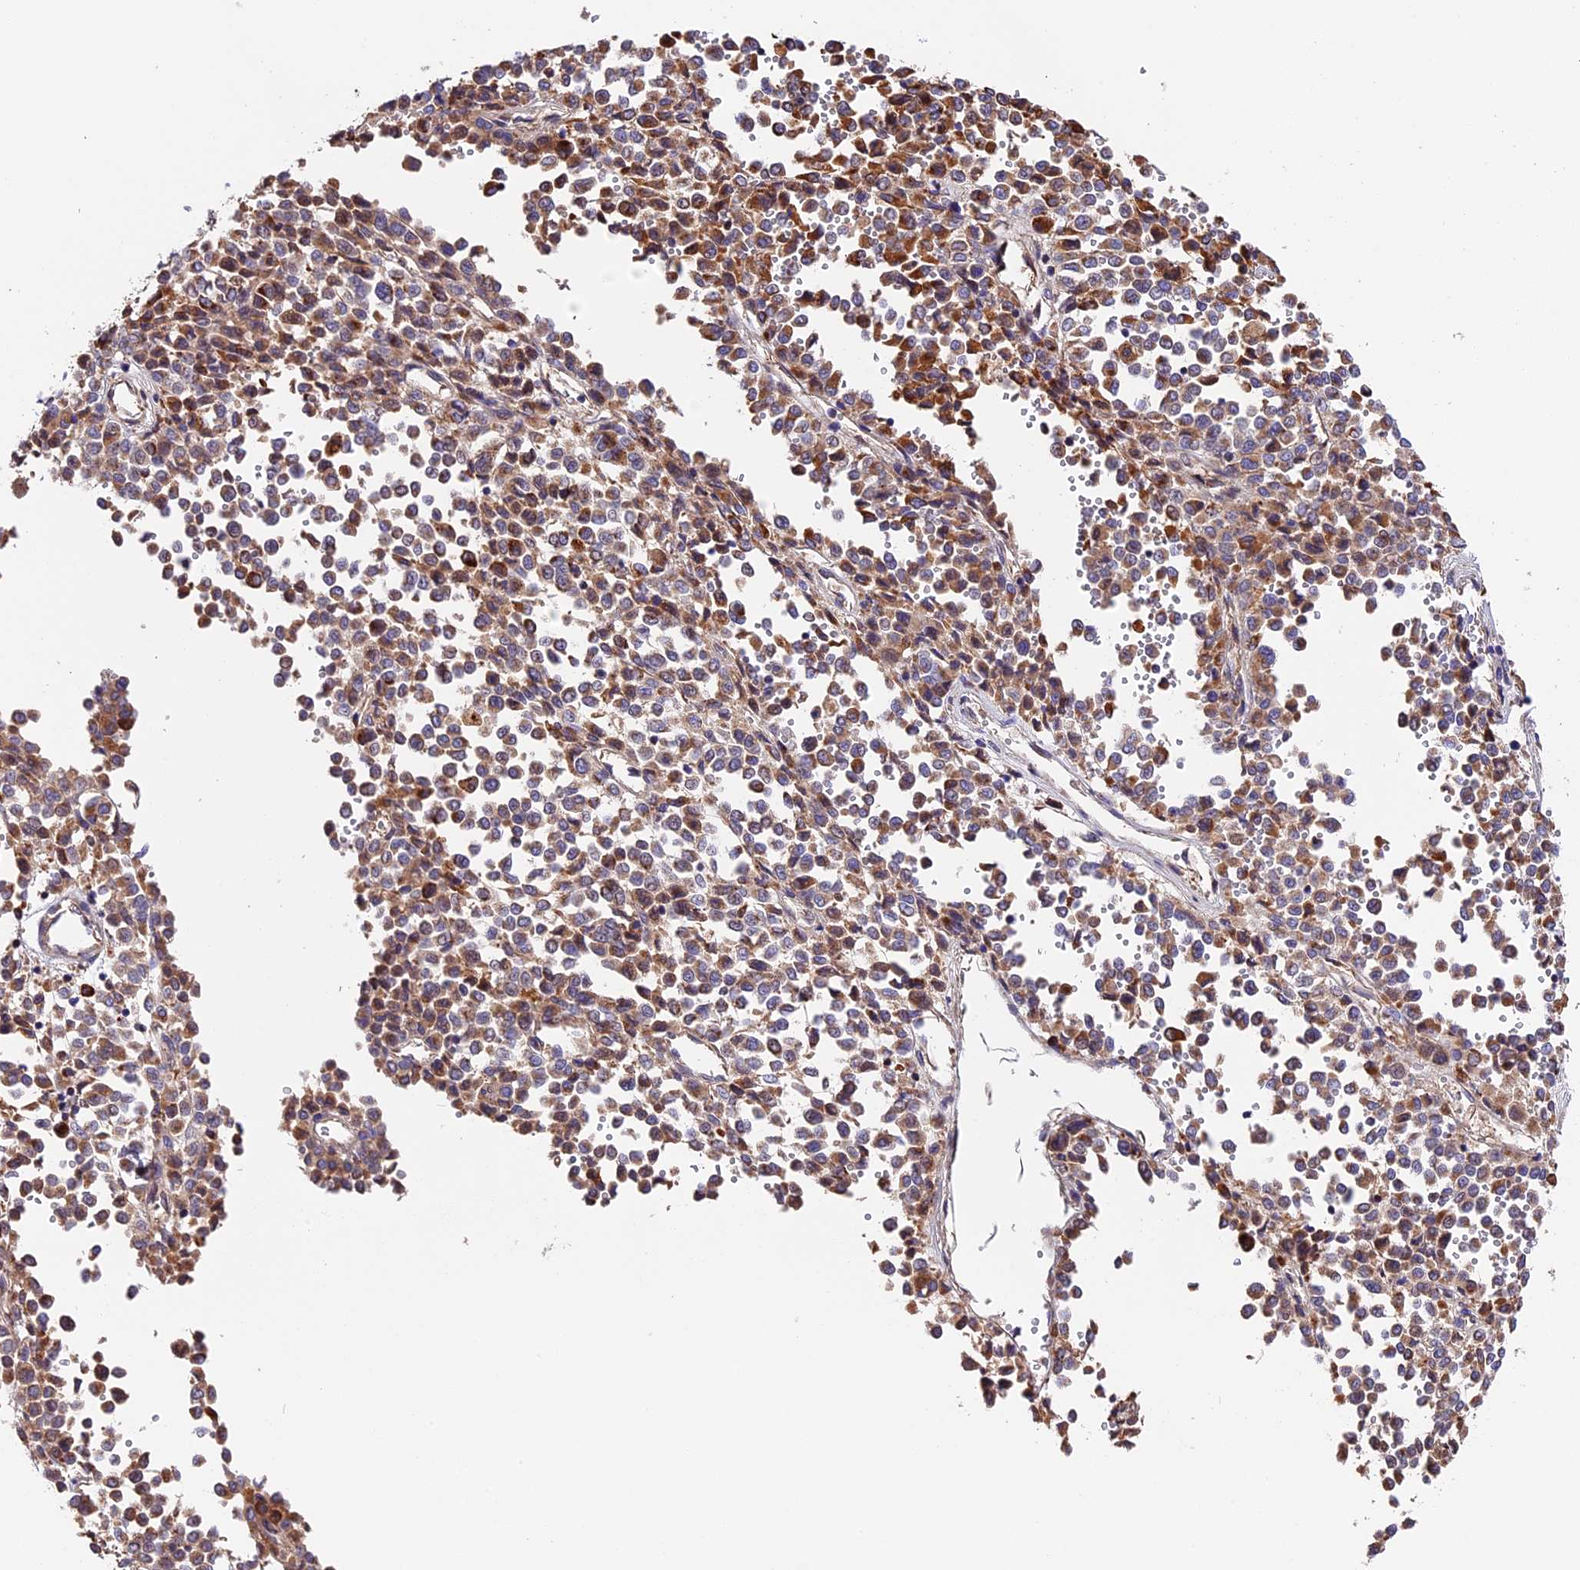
{"staining": {"intensity": "moderate", "quantity": ">75%", "location": "cytoplasmic/membranous"}, "tissue": "melanoma", "cell_type": "Tumor cells", "image_type": "cancer", "snomed": [{"axis": "morphology", "description": "Malignant melanoma, Metastatic site"}, {"axis": "topography", "description": "Pancreas"}], "caption": "Immunohistochemical staining of malignant melanoma (metastatic site) reveals moderate cytoplasmic/membranous protein staining in about >75% of tumor cells. The staining is performed using DAB brown chromogen to label protein expression. The nuclei are counter-stained blue using hematoxylin.", "gene": "METTL22", "patient": {"sex": "female", "age": 30}}